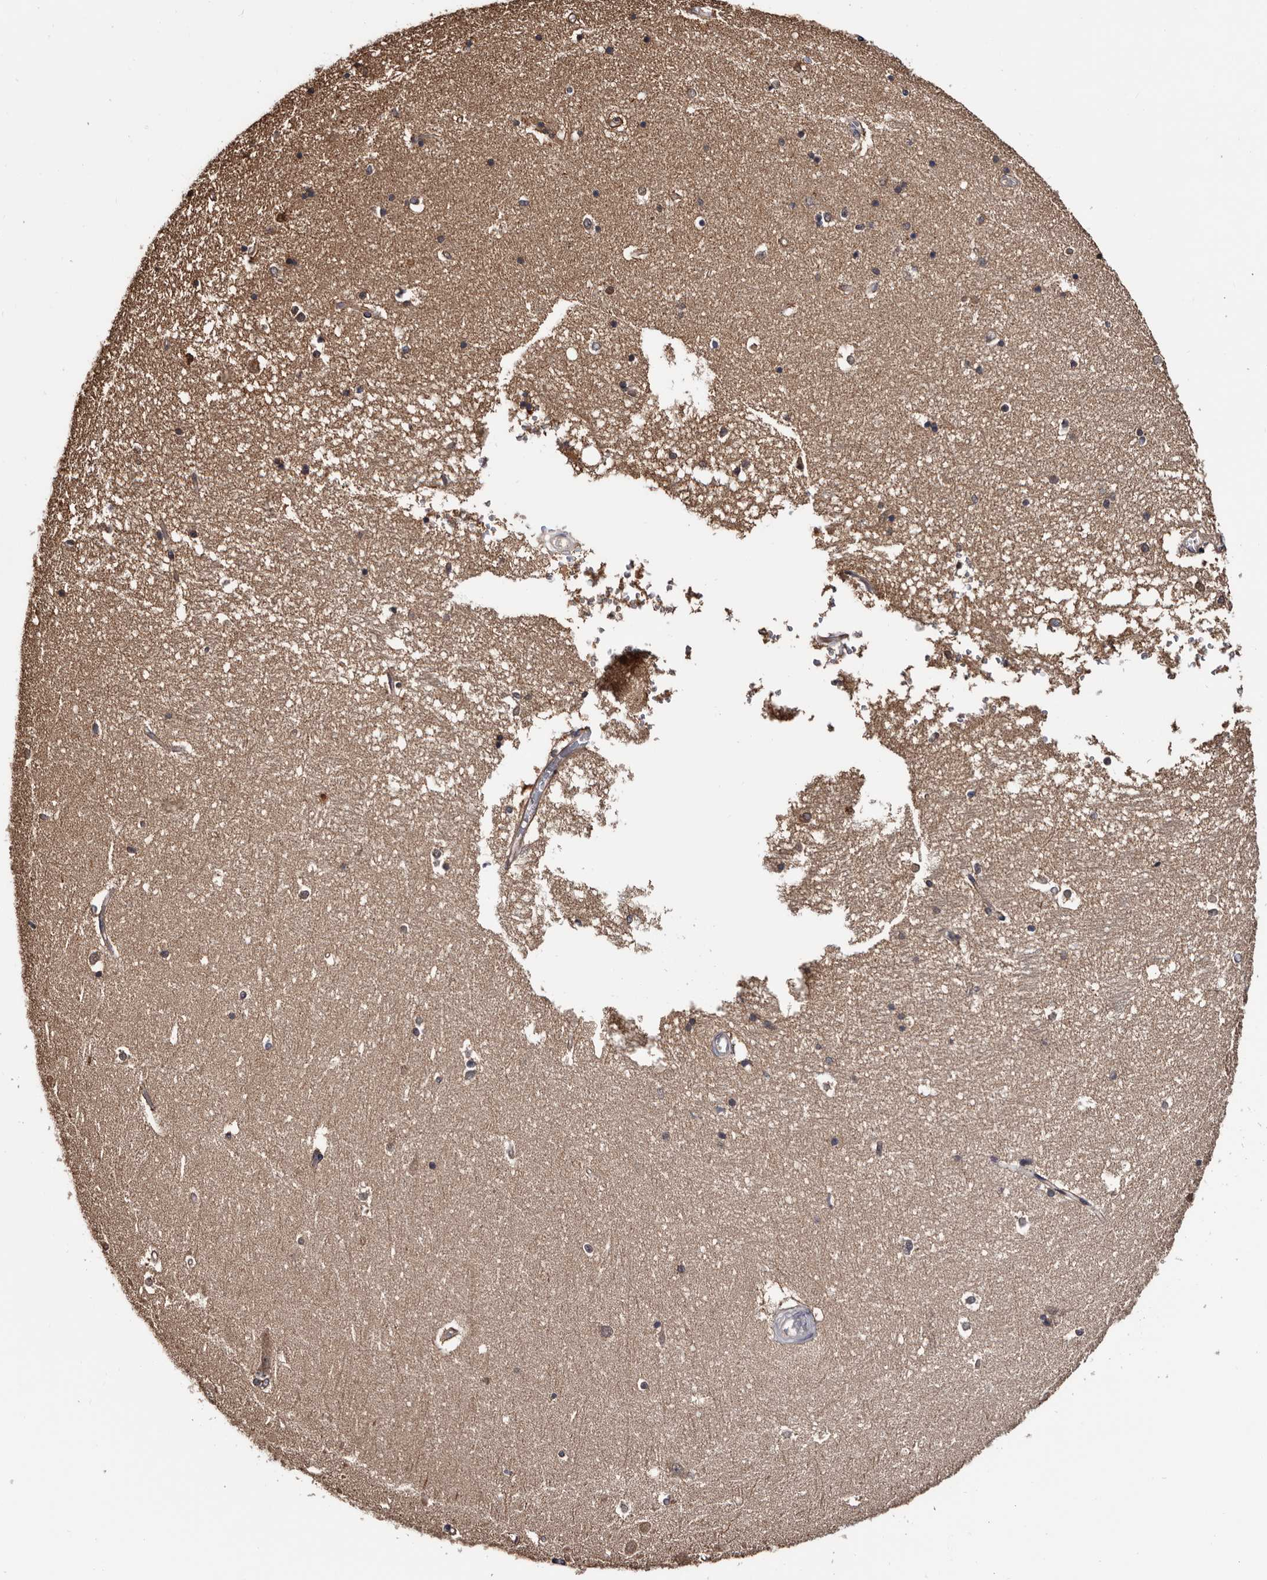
{"staining": {"intensity": "moderate", "quantity": "<25%", "location": "cytoplasmic/membranous,nuclear"}, "tissue": "hippocampus", "cell_type": "Glial cells", "image_type": "normal", "snomed": [{"axis": "morphology", "description": "Normal tissue, NOS"}, {"axis": "topography", "description": "Hippocampus"}], "caption": "The histopathology image reveals a brown stain indicating the presence of a protein in the cytoplasmic/membranous,nuclear of glial cells in hippocampus. (DAB (3,3'-diaminobenzidine) IHC, brown staining for protein, blue staining for nuclei).", "gene": "TTI2", "patient": {"sex": "male", "age": 45}}